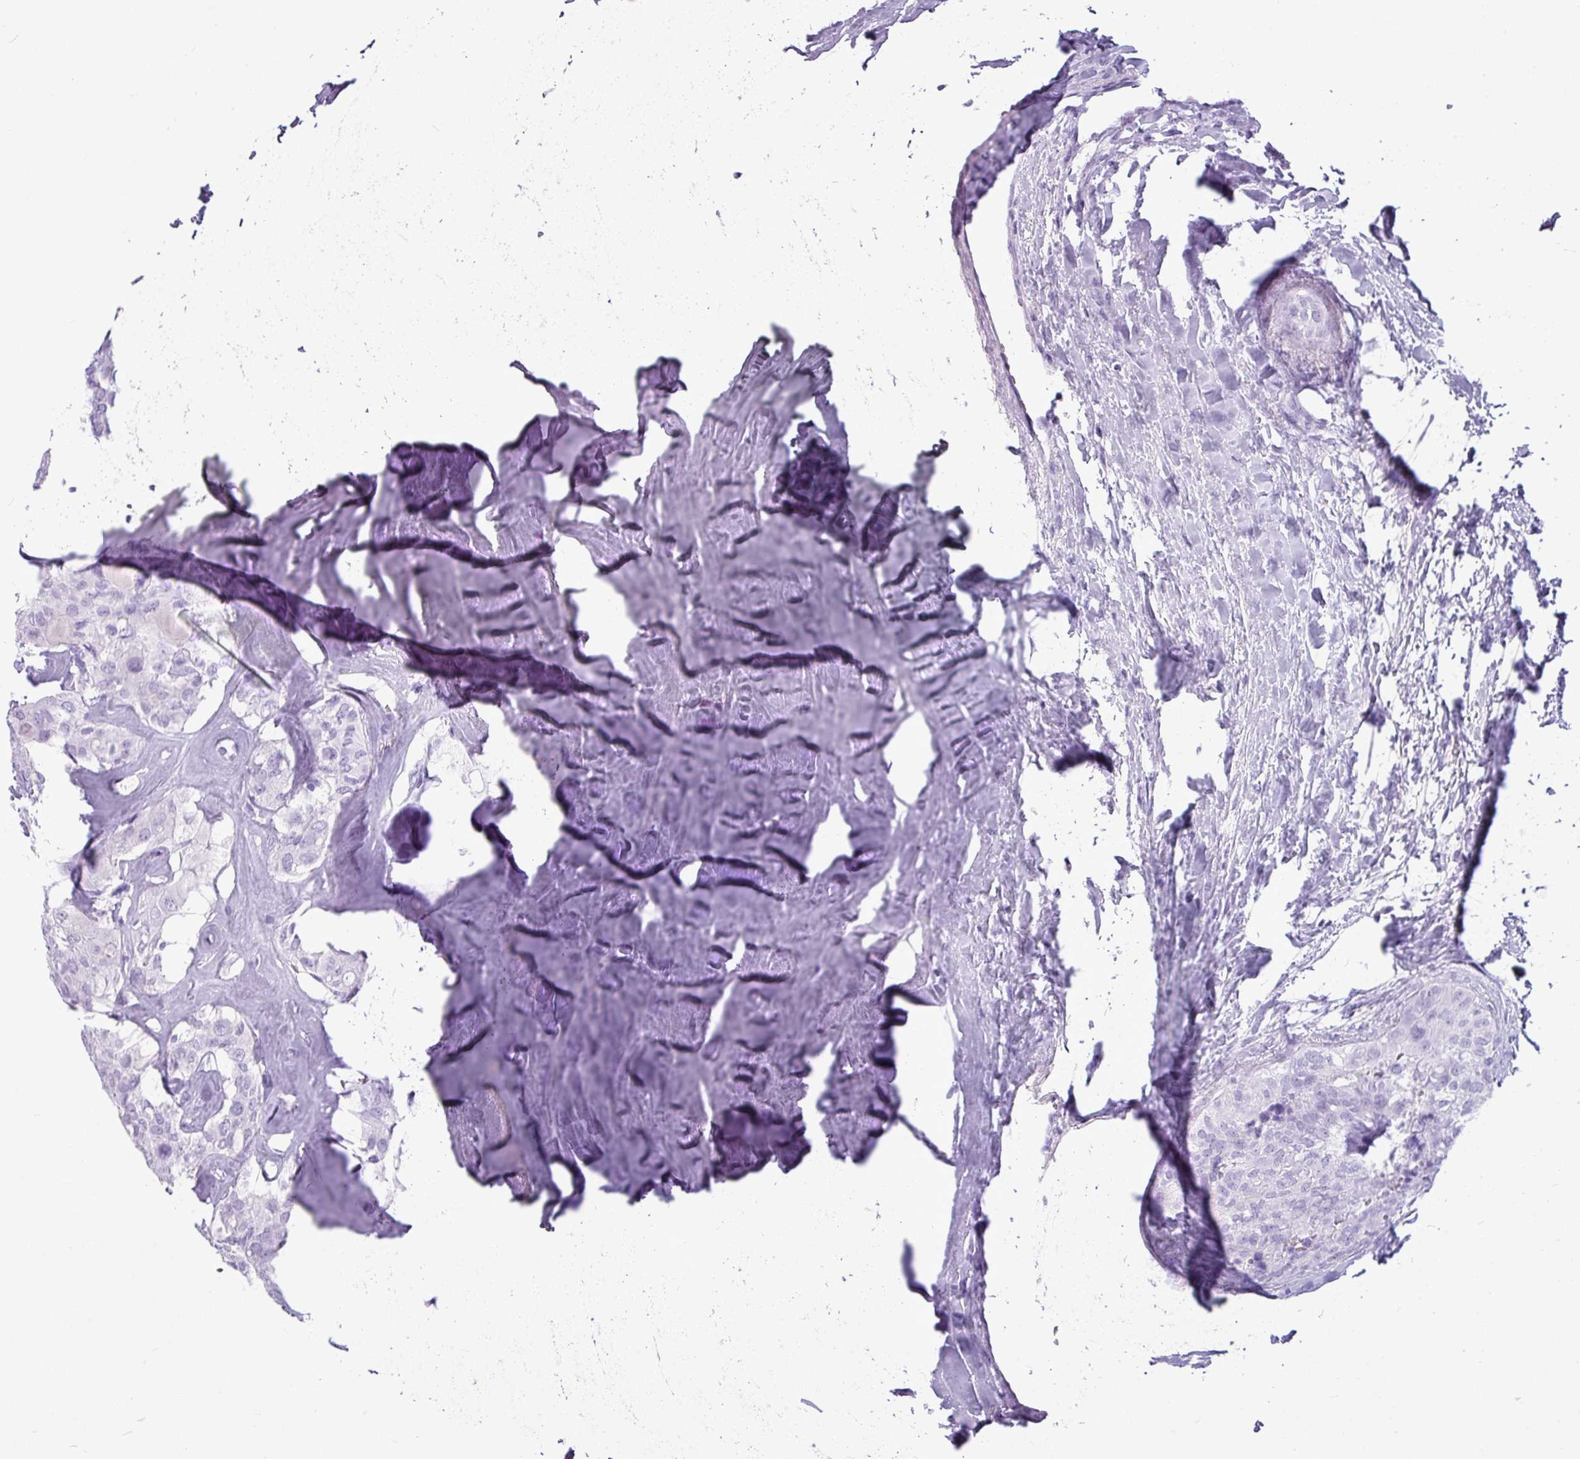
{"staining": {"intensity": "negative", "quantity": "none", "location": "none"}, "tissue": "thyroid cancer", "cell_type": "Tumor cells", "image_type": "cancer", "snomed": [{"axis": "morphology", "description": "Follicular adenoma carcinoma, NOS"}, {"axis": "topography", "description": "Thyroid gland"}], "caption": "Human thyroid cancer (follicular adenoma carcinoma) stained for a protein using immunohistochemistry demonstrates no staining in tumor cells.", "gene": "AMY1B", "patient": {"sex": "male", "age": 75}}